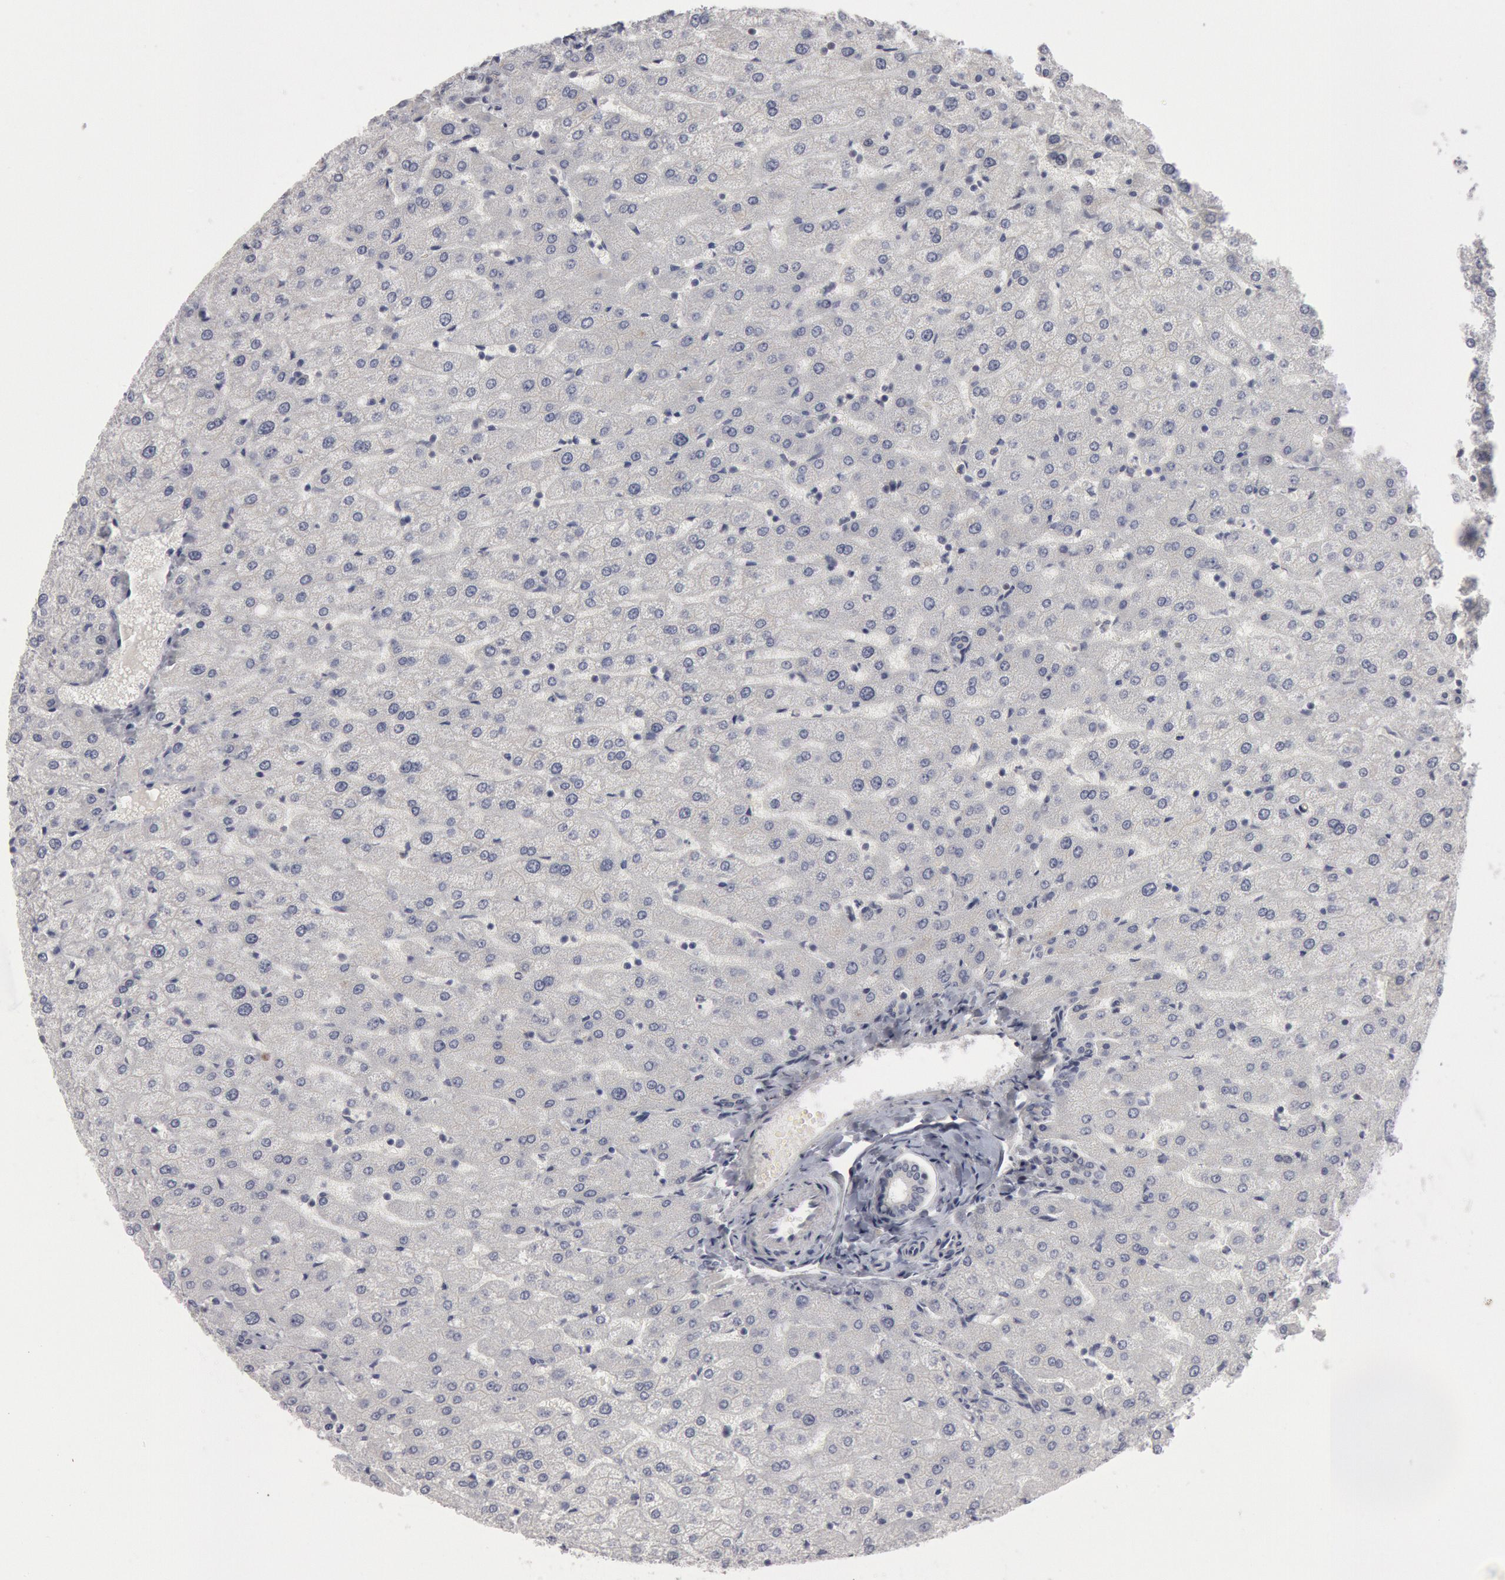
{"staining": {"intensity": "negative", "quantity": "none", "location": "none"}, "tissue": "liver", "cell_type": "Cholangiocytes", "image_type": "normal", "snomed": [{"axis": "morphology", "description": "Normal tissue, NOS"}, {"axis": "morphology", "description": "Fibrosis, NOS"}, {"axis": "topography", "description": "Liver"}], "caption": "Cholangiocytes show no significant protein expression in unremarkable liver.", "gene": "WDHD1", "patient": {"sex": "female", "age": 29}}